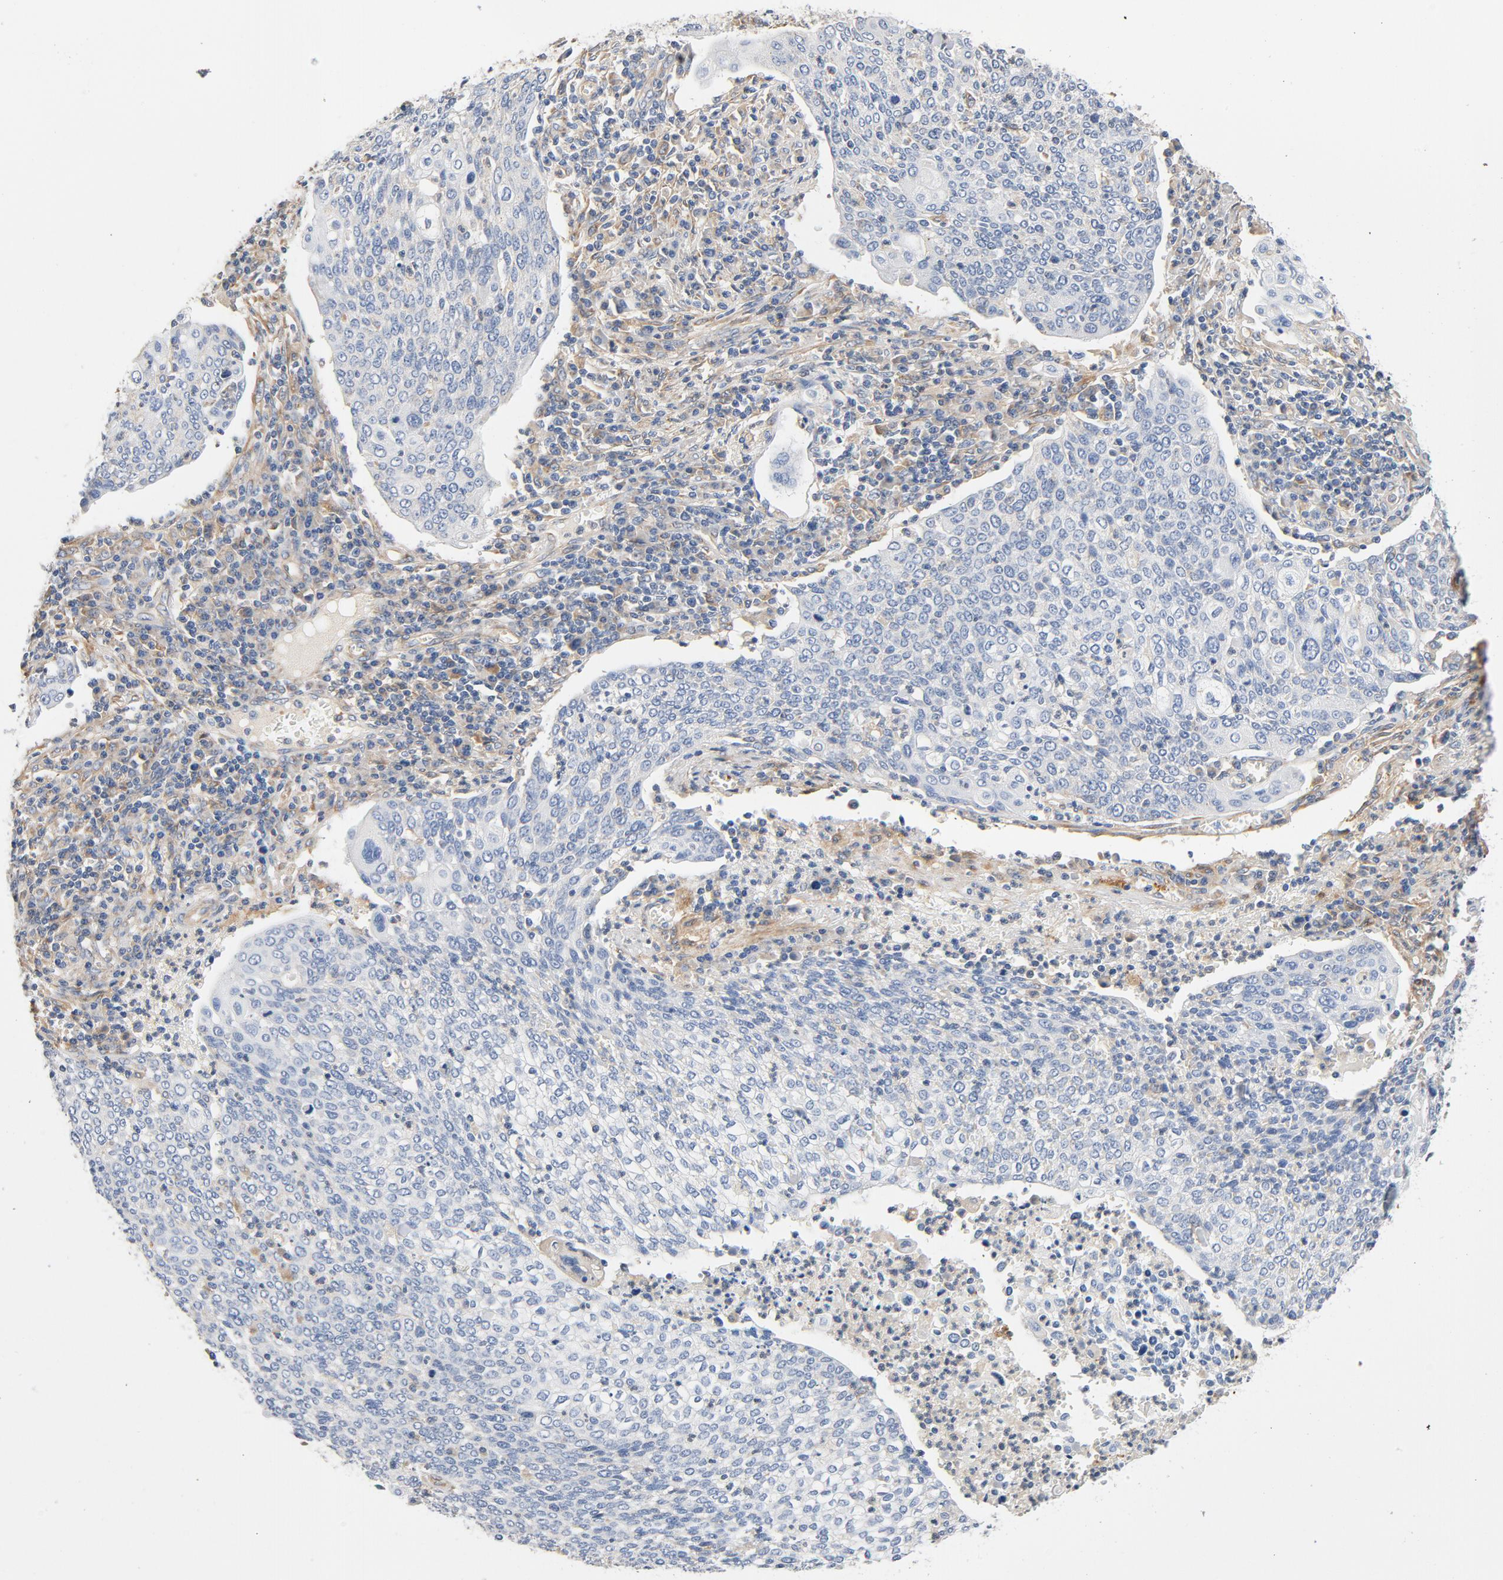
{"staining": {"intensity": "negative", "quantity": "none", "location": "none"}, "tissue": "cervical cancer", "cell_type": "Tumor cells", "image_type": "cancer", "snomed": [{"axis": "morphology", "description": "Squamous cell carcinoma, NOS"}, {"axis": "topography", "description": "Cervix"}], "caption": "Tumor cells are negative for brown protein staining in cervical squamous cell carcinoma. (Immunohistochemistry (ihc), brightfield microscopy, high magnification).", "gene": "ILK", "patient": {"sex": "female", "age": 40}}